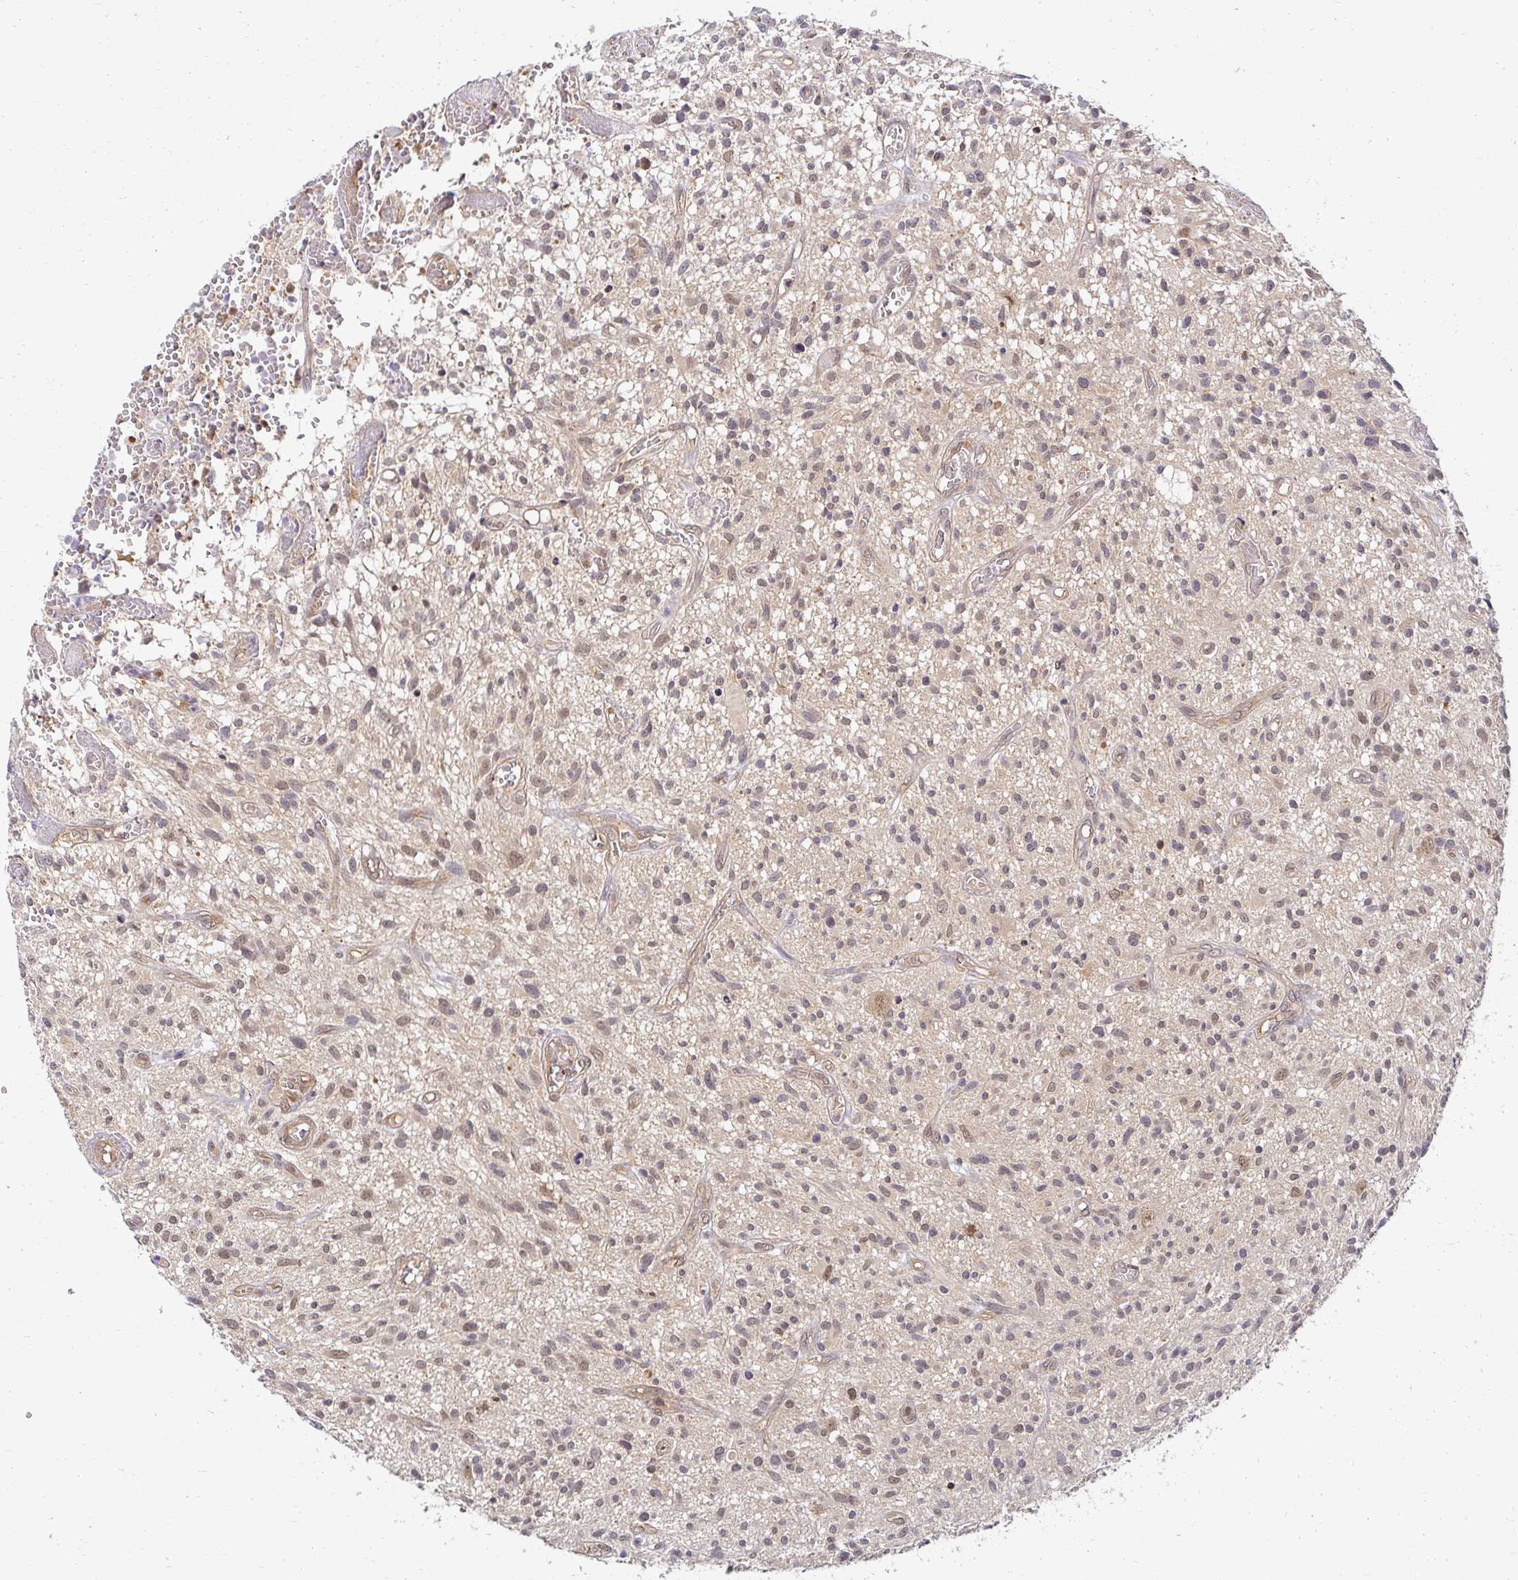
{"staining": {"intensity": "moderate", "quantity": "25%-75%", "location": "nuclear"}, "tissue": "glioma", "cell_type": "Tumor cells", "image_type": "cancer", "snomed": [{"axis": "morphology", "description": "Glioma, malignant, High grade"}, {"axis": "topography", "description": "Brain"}], "caption": "The immunohistochemical stain shows moderate nuclear expression in tumor cells of glioma tissue.", "gene": "PSMA4", "patient": {"sex": "male", "age": 75}}